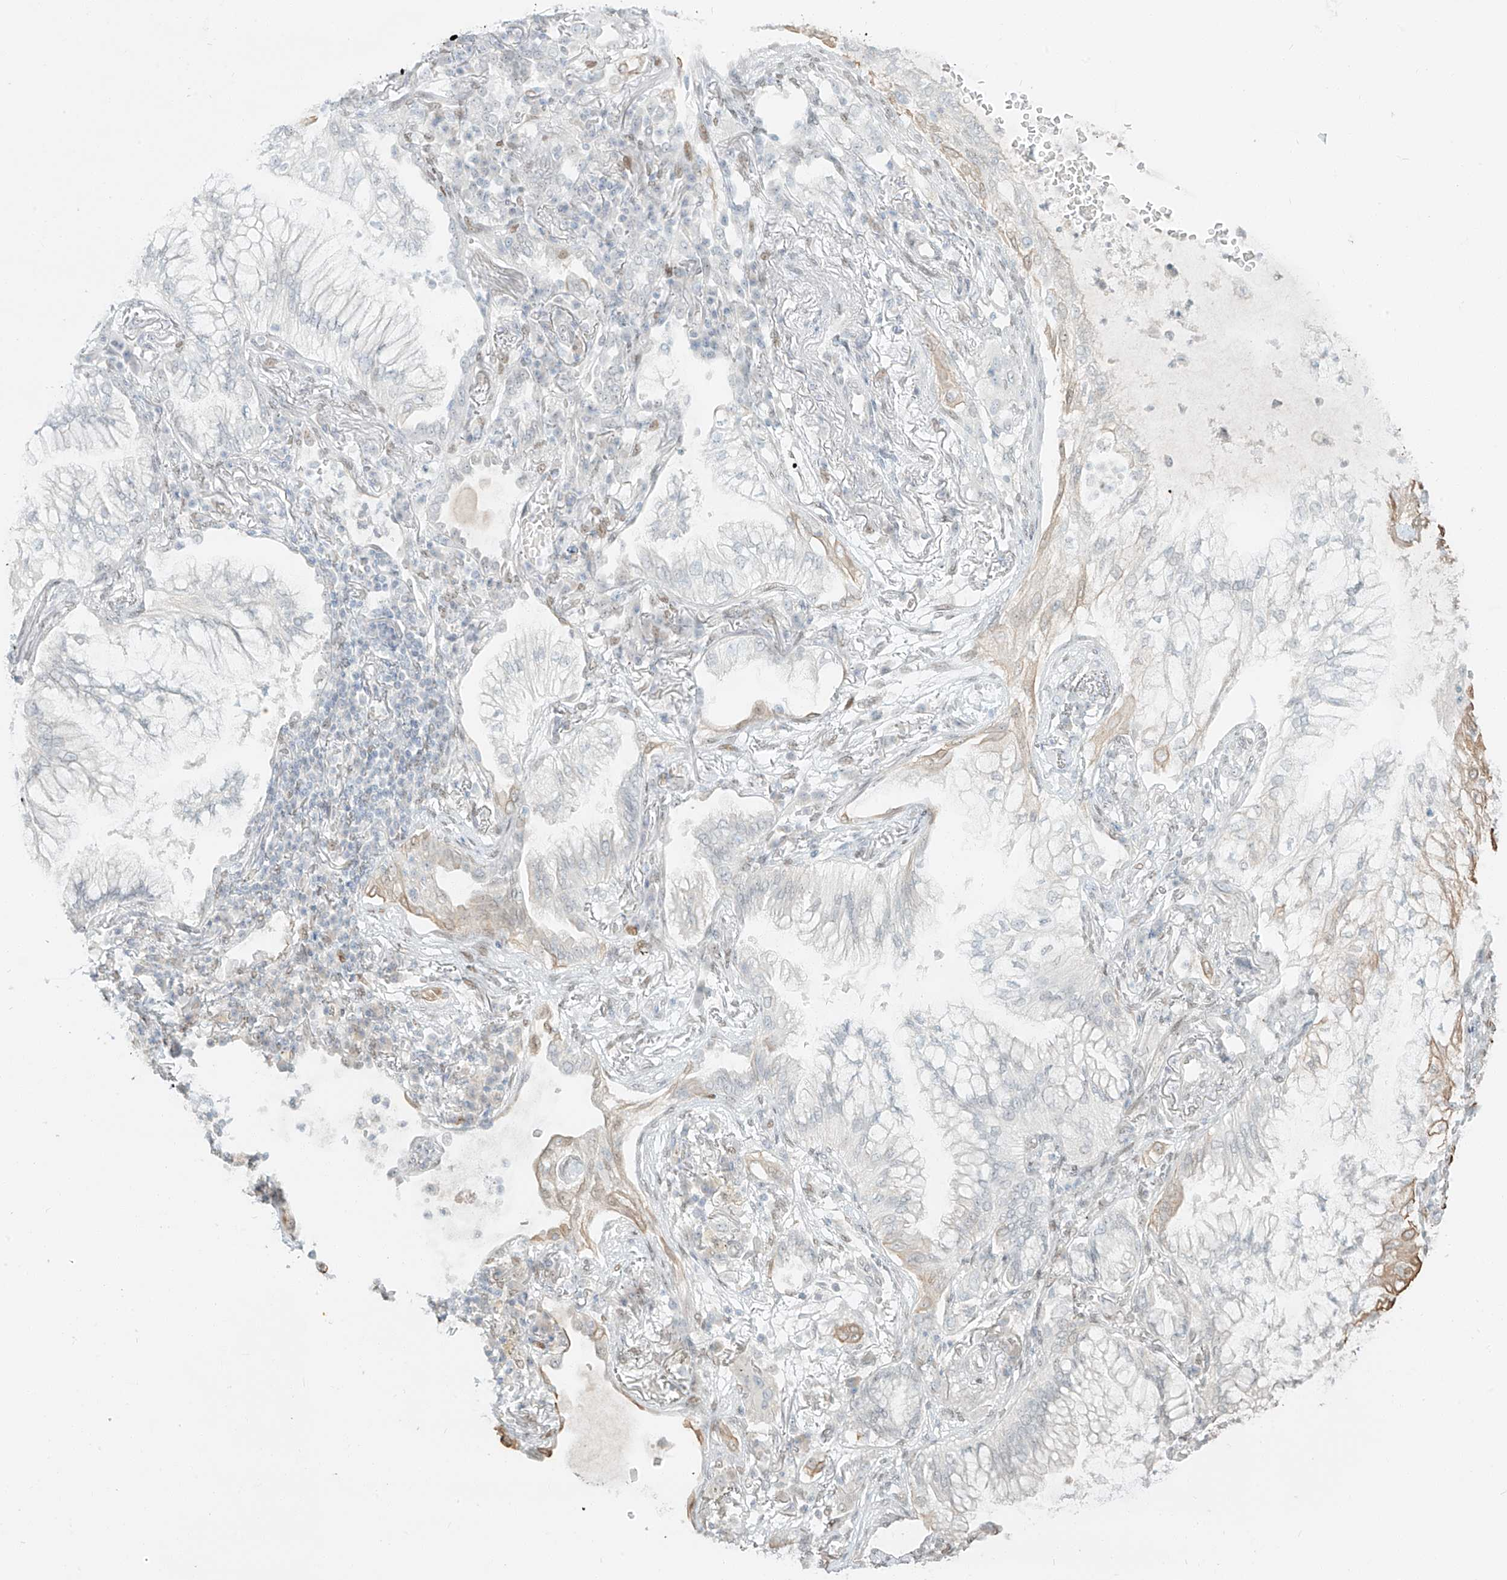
{"staining": {"intensity": "negative", "quantity": "none", "location": "none"}, "tissue": "lung cancer", "cell_type": "Tumor cells", "image_type": "cancer", "snomed": [{"axis": "morphology", "description": "Adenocarcinoma, NOS"}, {"axis": "topography", "description": "Lung"}], "caption": "DAB (3,3'-diaminobenzidine) immunohistochemical staining of human lung cancer demonstrates no significant expression in tumor cells.", "gene": "ZNF774", "patient": {"sex": "female", "age": 70}}